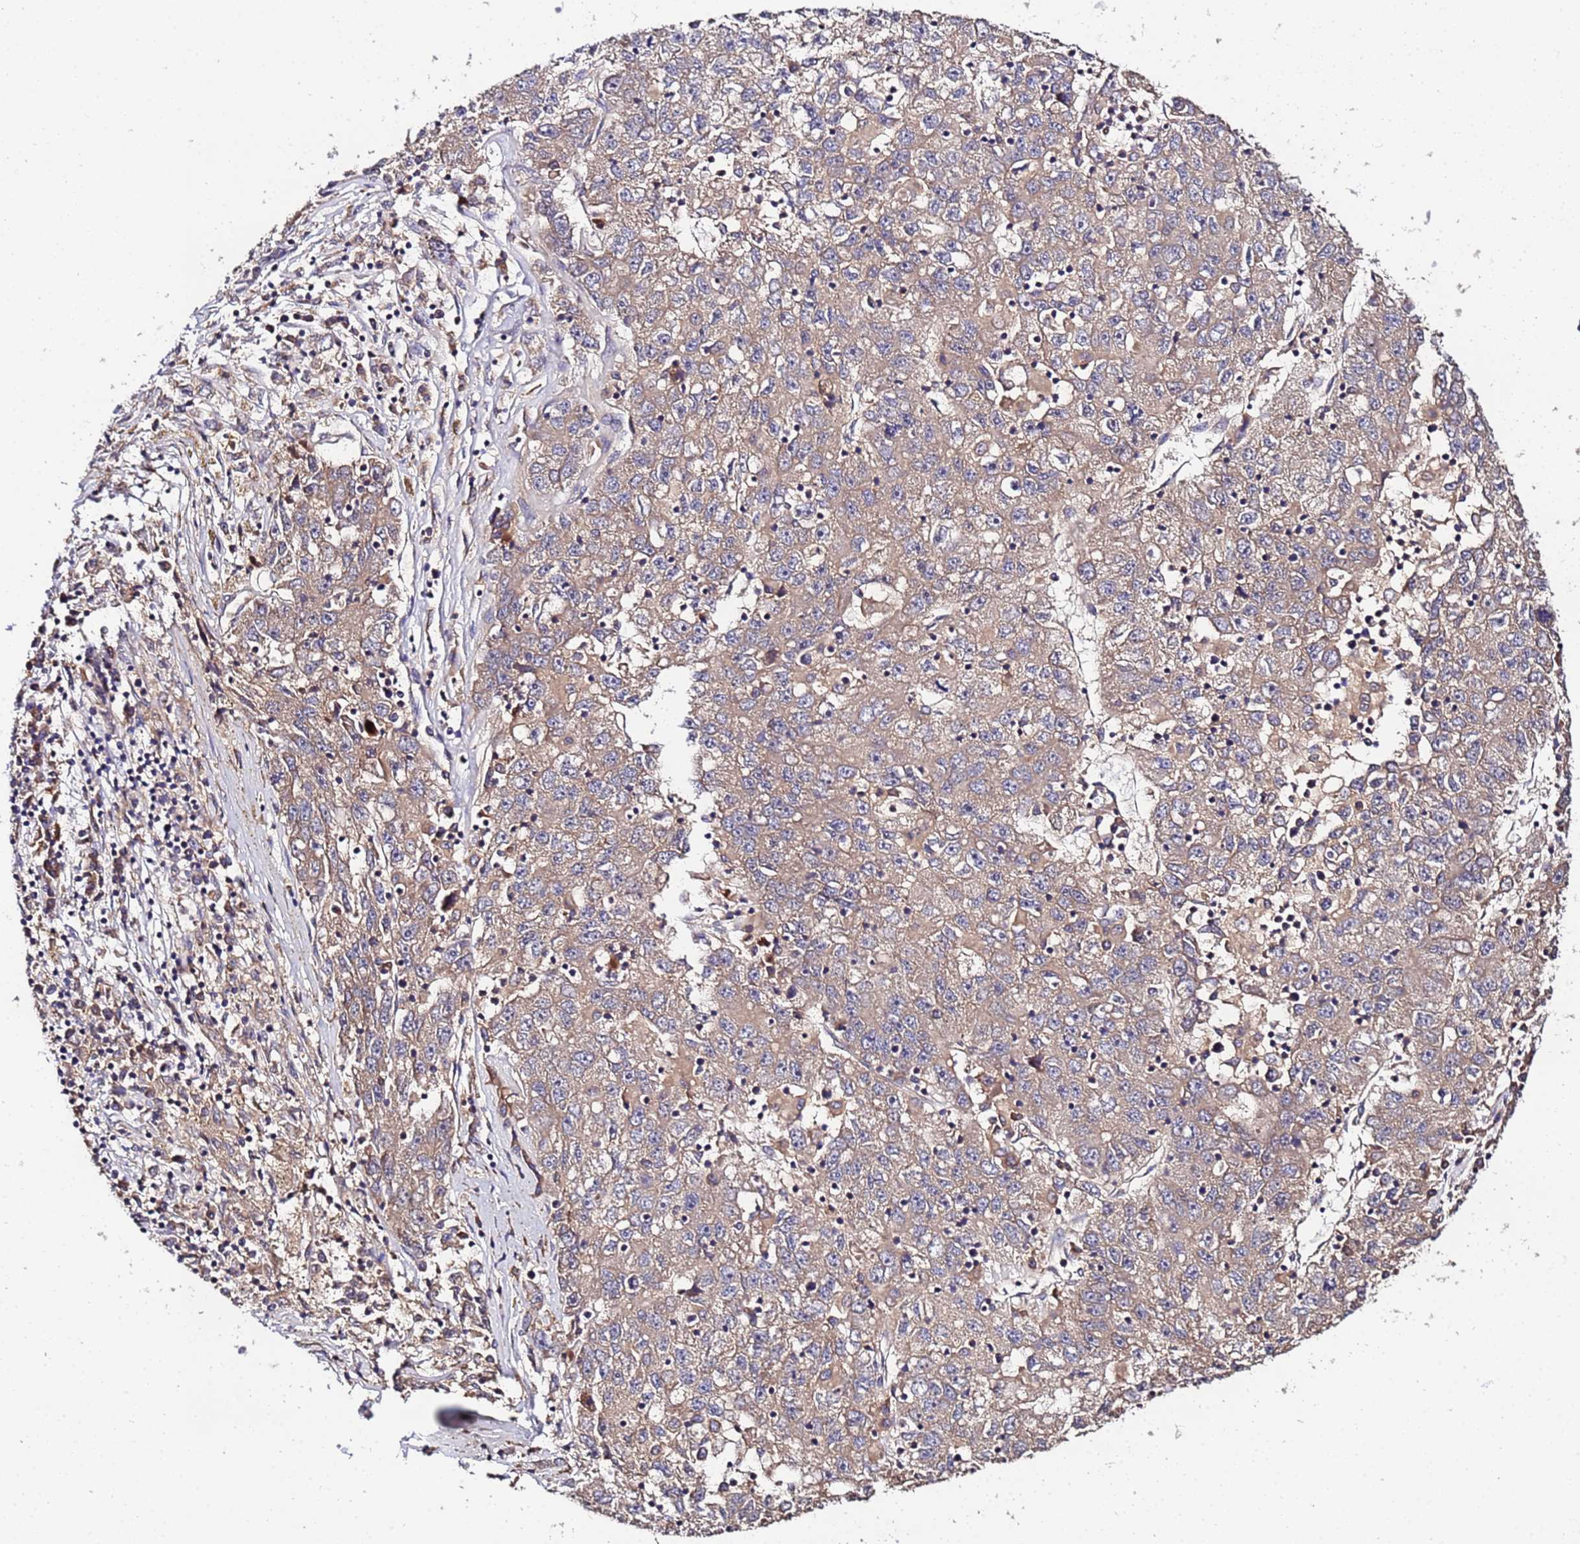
{"staining": {"intensity": "weak", "quantity": ">75%", "location": "cytoplasmic/membranous"}, "tissue": "liver cancer", "cell_type": "Tumor cells", "image_type": "cancer", "snomed": [{"axis": "morphology", "description": "Carcinoma, Hepatocellular, NOS"}, {"axis": "topography", "description": "Liver"}], "caption": "Immunohistochemical staining of hepatocellular carcinoma (liver) demonstrates low levels of weak cytoplasmic/membranous protein positivity in approximately >75% of tumor cells.", "gene": "MTERF1", "patient": {"sex": "male", "age": 49}}